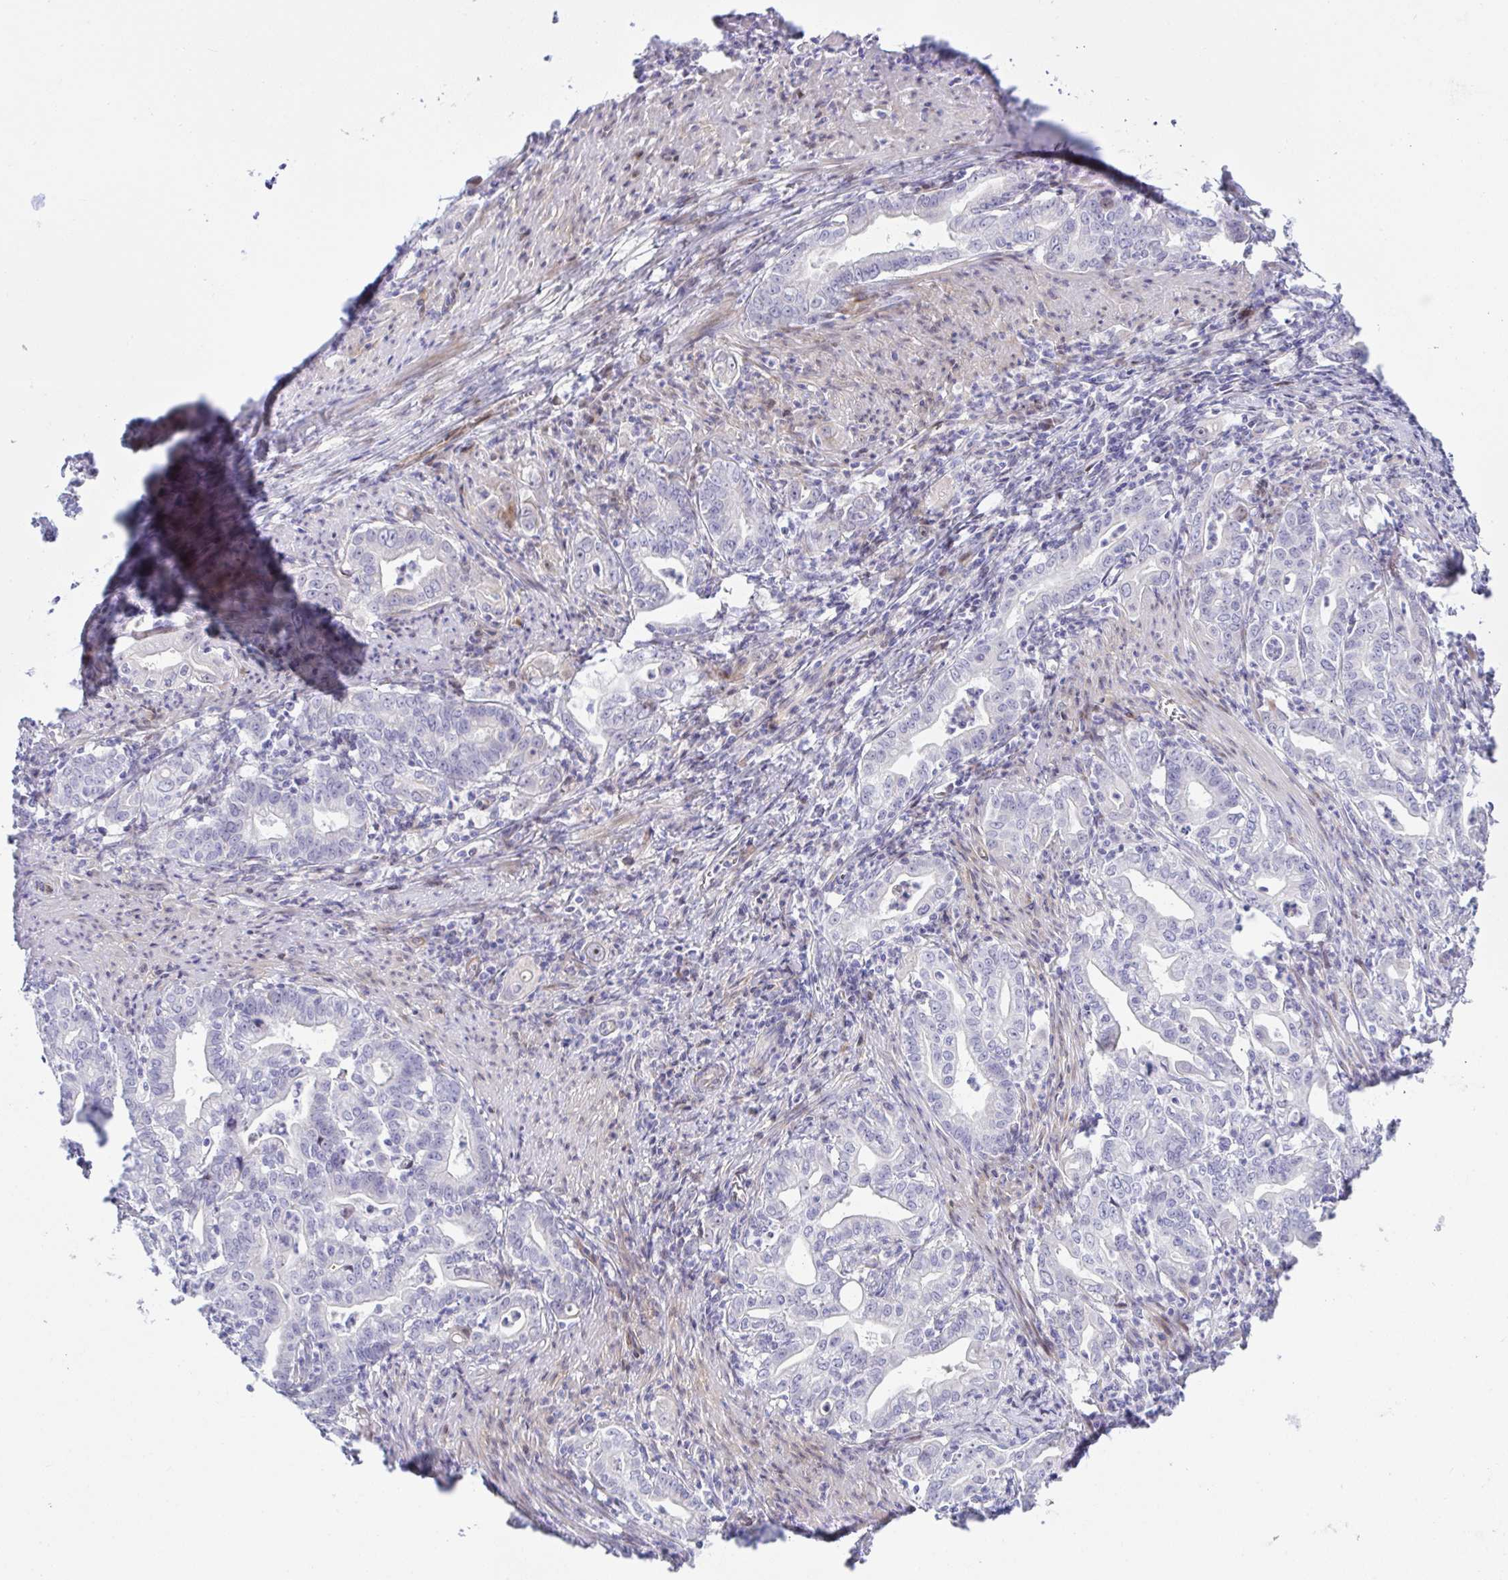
{"staining": {"intensity": "negative", "quantity": "none", "location": "none"}, "tissue": "stomach cancer", "cell_type": "Tumor cells", "image_type": "cancer", "snomed": [{"axis": "morphology", "description": "Adenocarcinoma, NOS"}, {"axis": "topography", "description": "Stomach, upper"}], "caption": "The immunohistochemistry (IHC) image has no significant staining in tumor cells of stomach adenocarcinoma tissue.", "gene": "ZNF713", "patient": {"sex": "female", "age": 79}}